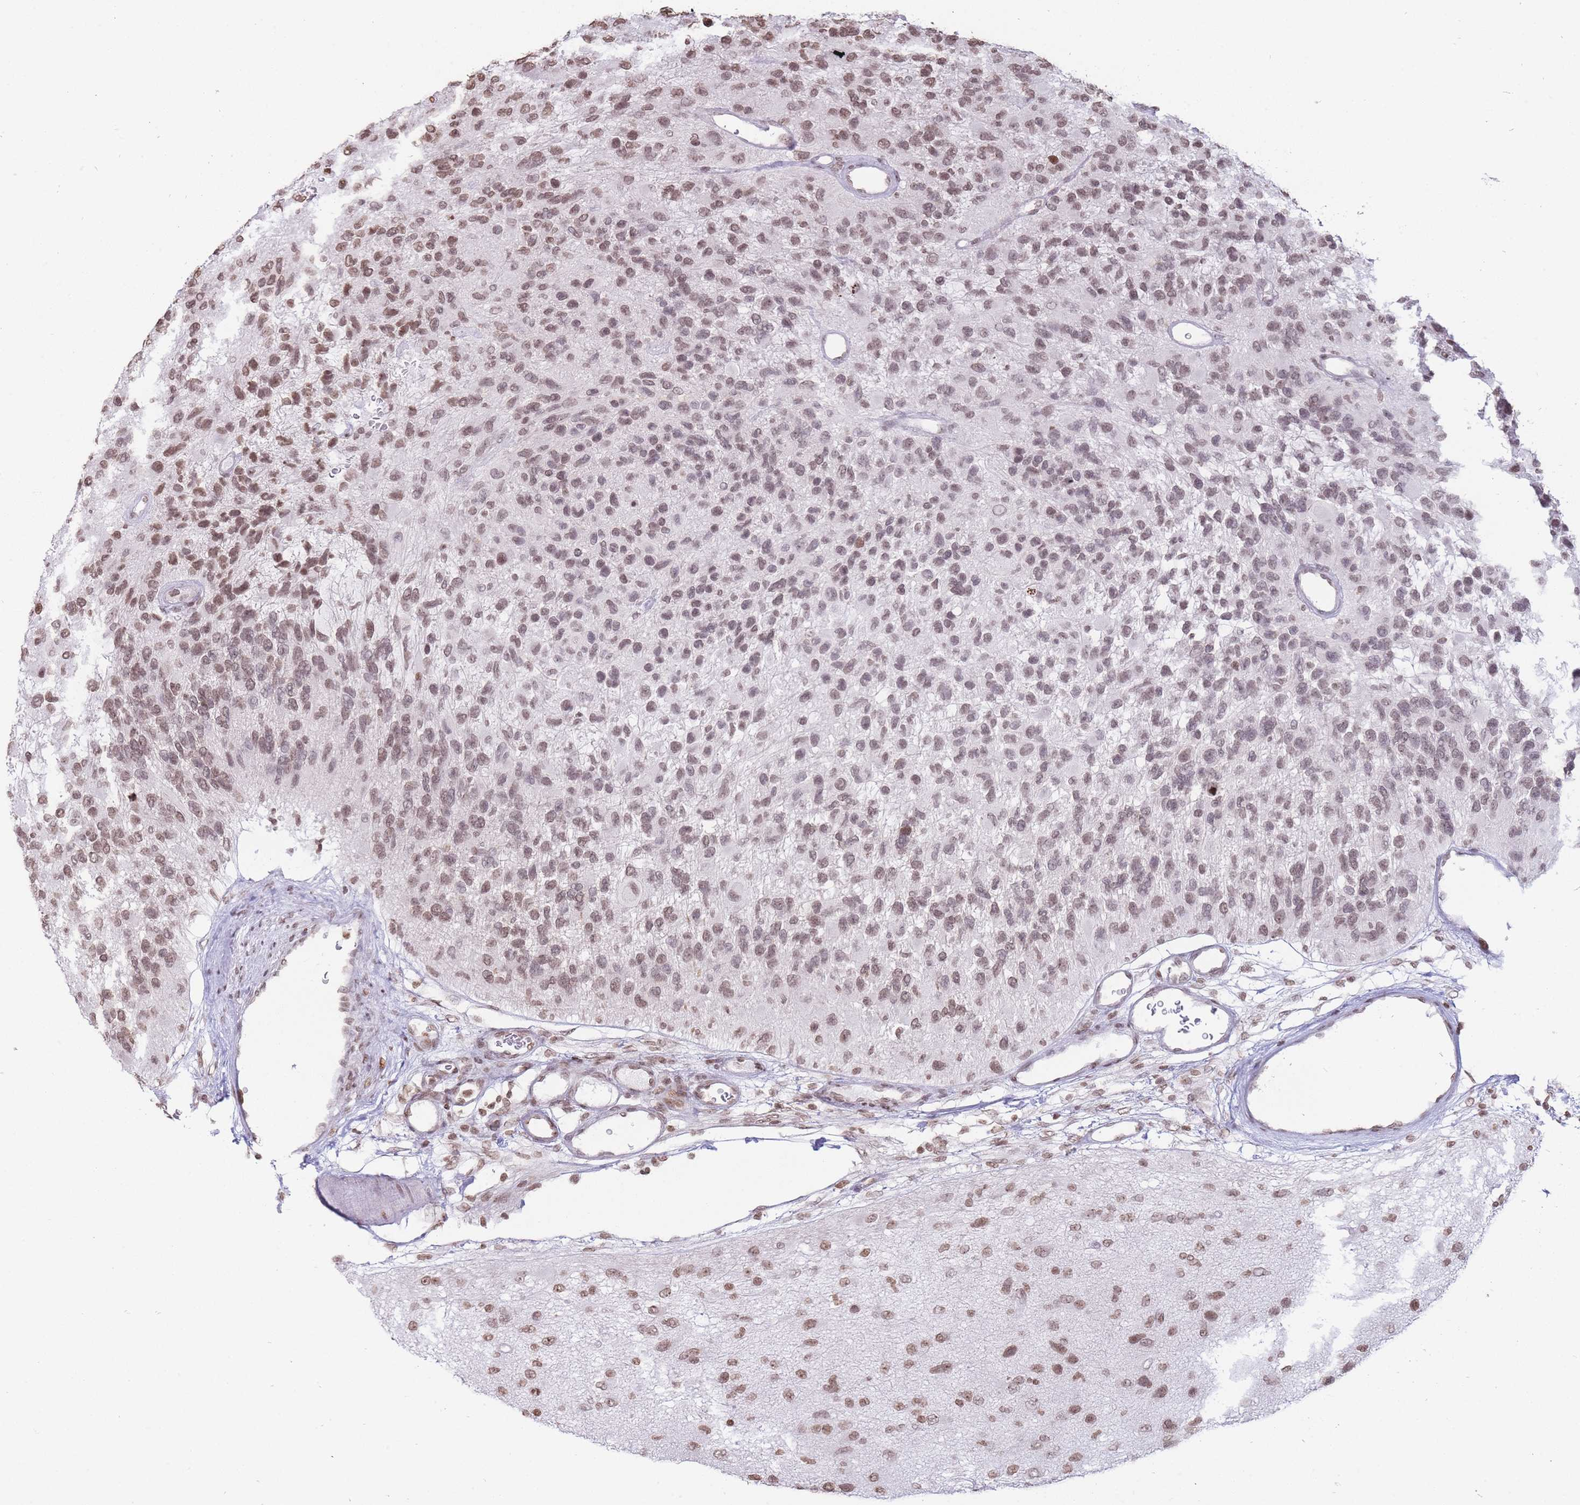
{"staining": {"intensity": "moderate", "quantity": ">75%", "location": "nuclear"}, "tissue": "glioma", "cell_type": "Tumor cells", "image_type": "cancer", "snomed": [{"axis": "morphology", "description": "Glioma, malignant, High grade"}, {"axis": "topography", "description": "Brain"}], "caption": "The histopathology image exhibits a brown stain indicating the presence of a protein in the nuclear of tumor cells in malignant glioma (high-grade). (IHC, brightfield microscopy, high magnification).", "gene": "SHISAL1", "patient": {"sex": "male", "age": 77}}